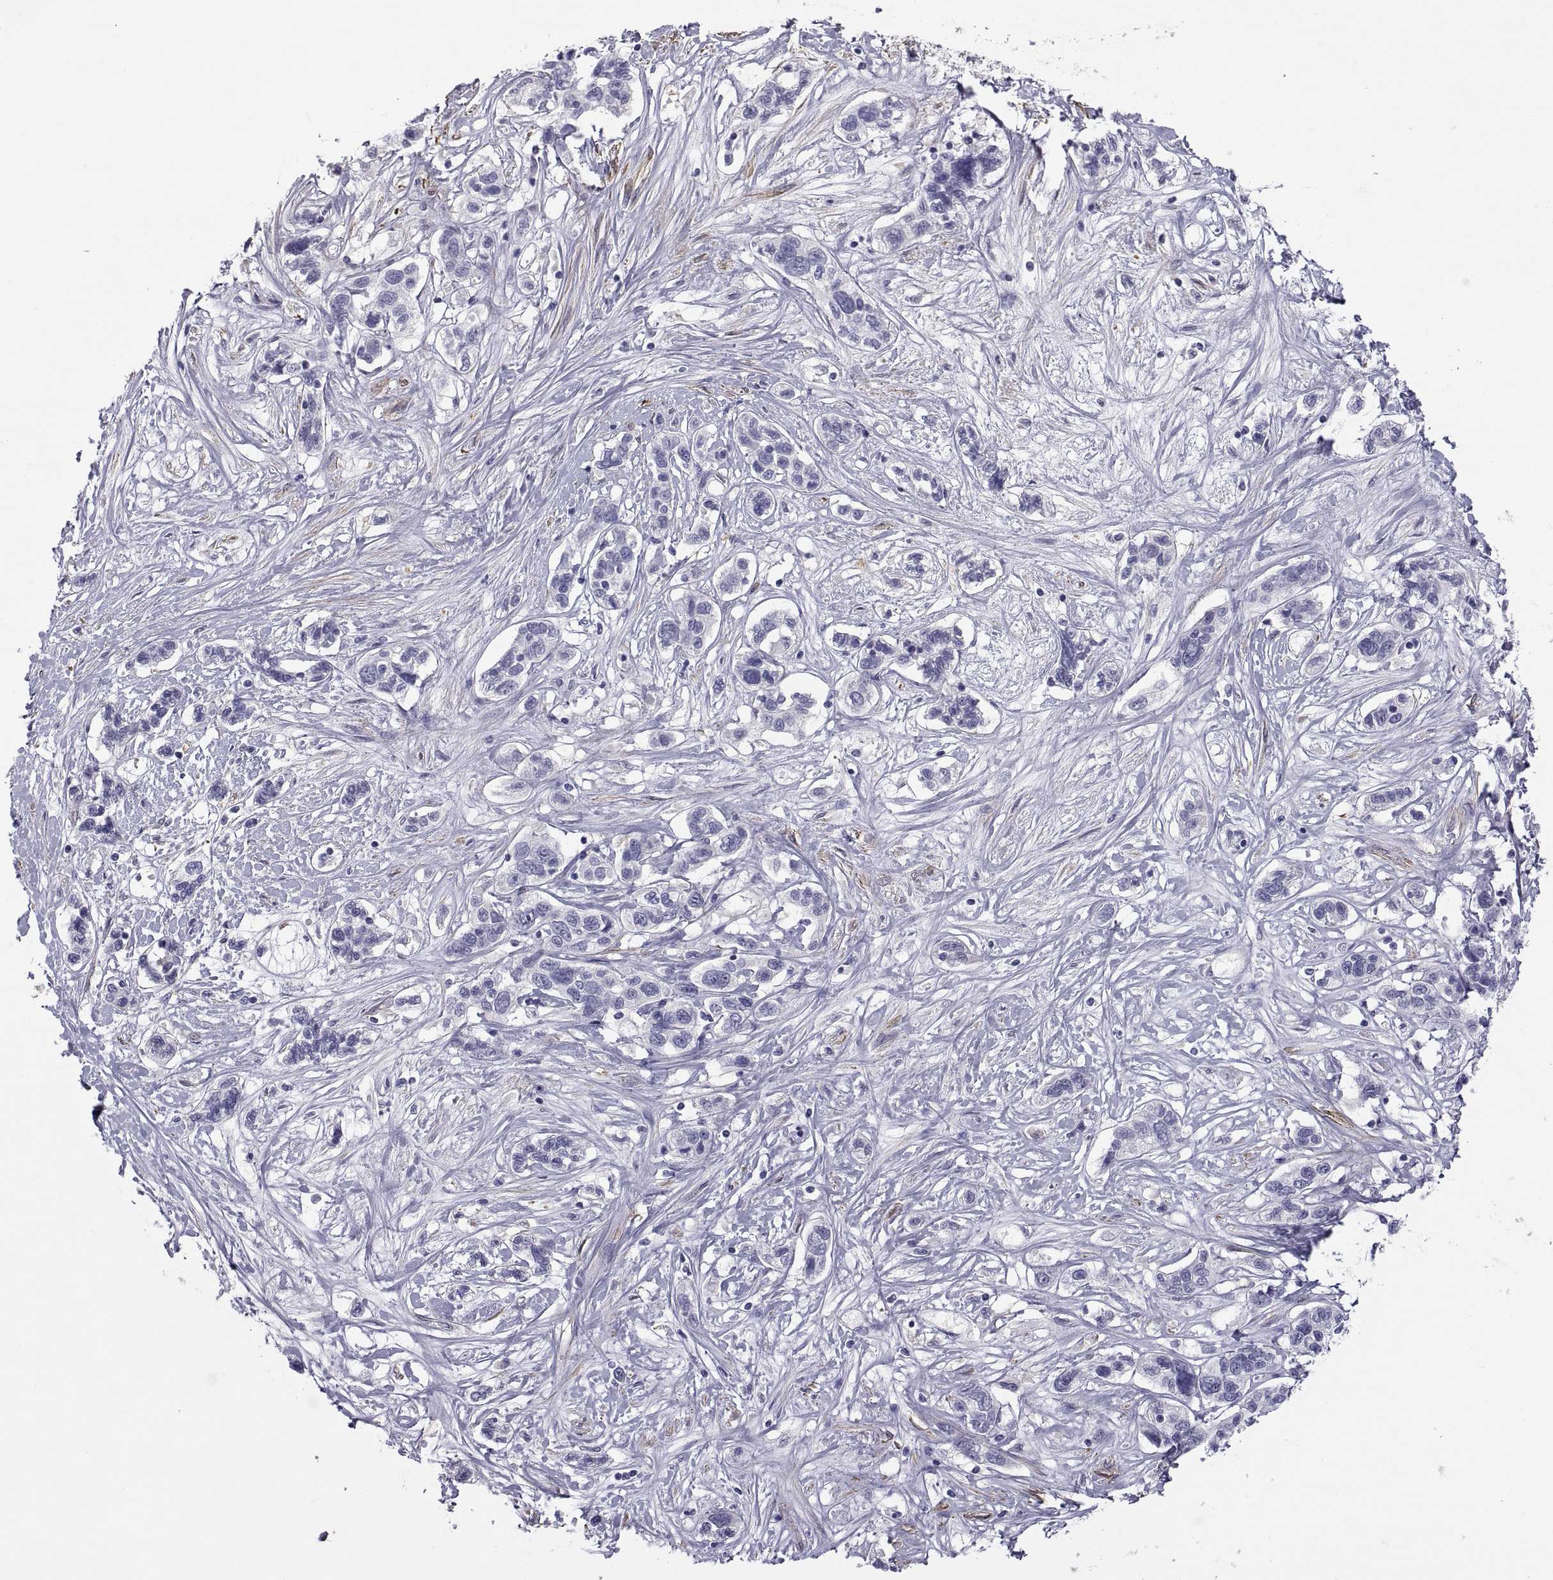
{"staining": {"intensity": "negative", "quantity": "none", "location": "none"}, "tissue": "liver cancer", "cell_type": "Tumor cells", "image_type": "cancer", "snomed": [{"axis": "morphology", "description": "Adenocarcinoma, NOS"}, {"axis": "morphology", "description": "Cholangiocarcinoma"}, {"axis": "topography", "description": "Liver"}], "caption": "This is a image of IHC staining of liver cancer (adenocarcinoma), which shows no positivity in tumor cells.", "gene": "MAGEB1", "patient": {"sex": "male", "age": 64}}